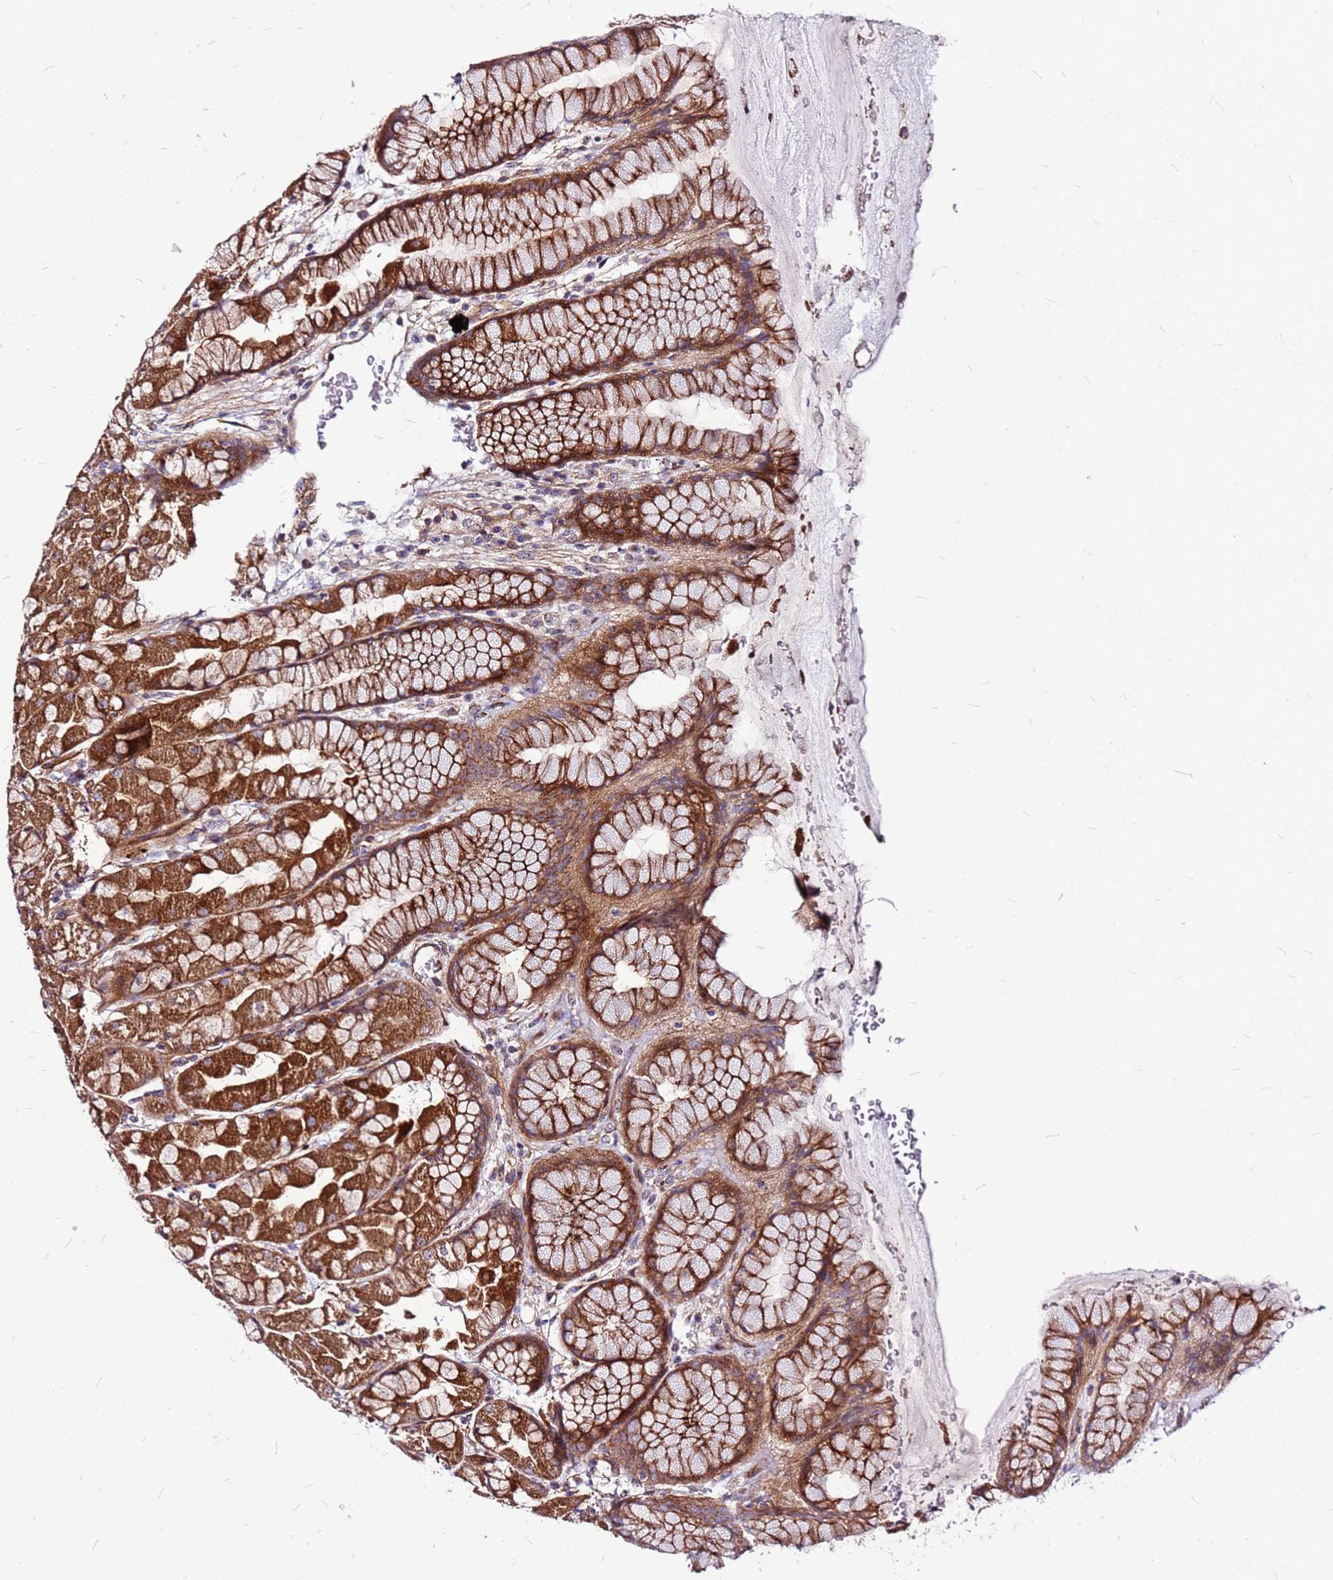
{"staining": {"intensity": "strong", "quantity": ">75%", "location": "cytoplasmic/membranous"}, "tissue": "stomach", "cell_type": "Glandular cells", "image_type": "normal", "snomed": [{"axis": "morphology", "description": "Normal tissue, NOS"}, {"axis": "topography", "description": "Stomach"}], "caption": "Protein staining displays strong cytoplasmic/membranous staining in approximately >75% of glandular cells in normal stomach. The staining was performed using DAB to visualize the protein expression in brown, while the nuclei were stained in blue with hematoxylin (Magnification: 20x).", "gene": "TOPAZ1", "patient": {"sex": "male", "age": 57}}